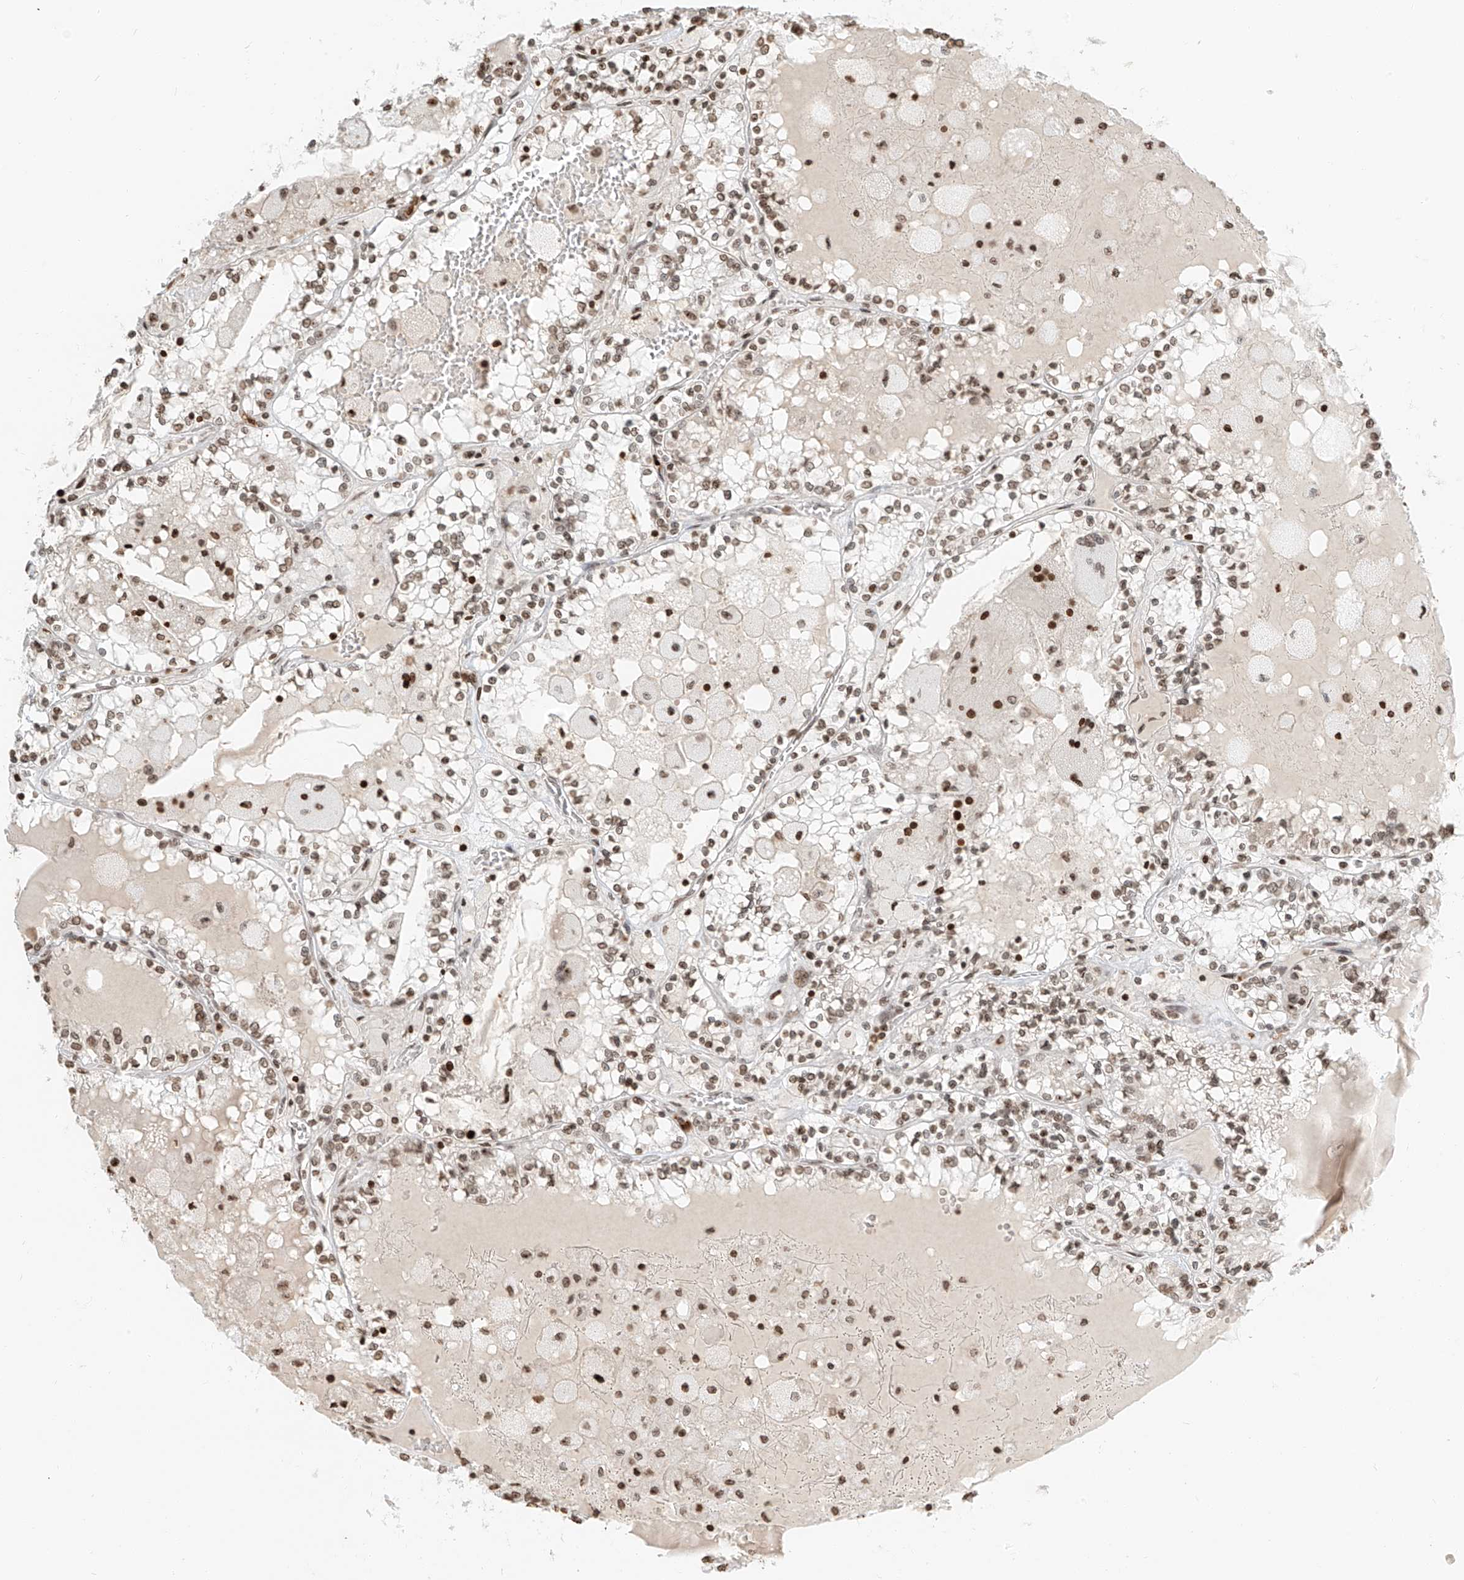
{"staining": {"intensity": "moderate", "quantity": ">75%", "location": "nuclear"}, "tissue": "renal cancer", "cell_type": "Tumor cells", "image_type": "cancer", "snomed": [{"axis": "morphology", "description": "Adenocarcinoma, NOS"}, {"axis": "topography", "description": "Kidney"}], "caption": "Renal cancer stained for a protein shows moderate nuclear positivity in tumor cells. The staining is performed using DAB brown chromogen to label protein expression. The nuclei are counter-stained blue using hematoxylin.", "gene": "C17orf58", "patient": {"sex": "female", "age": 56}}